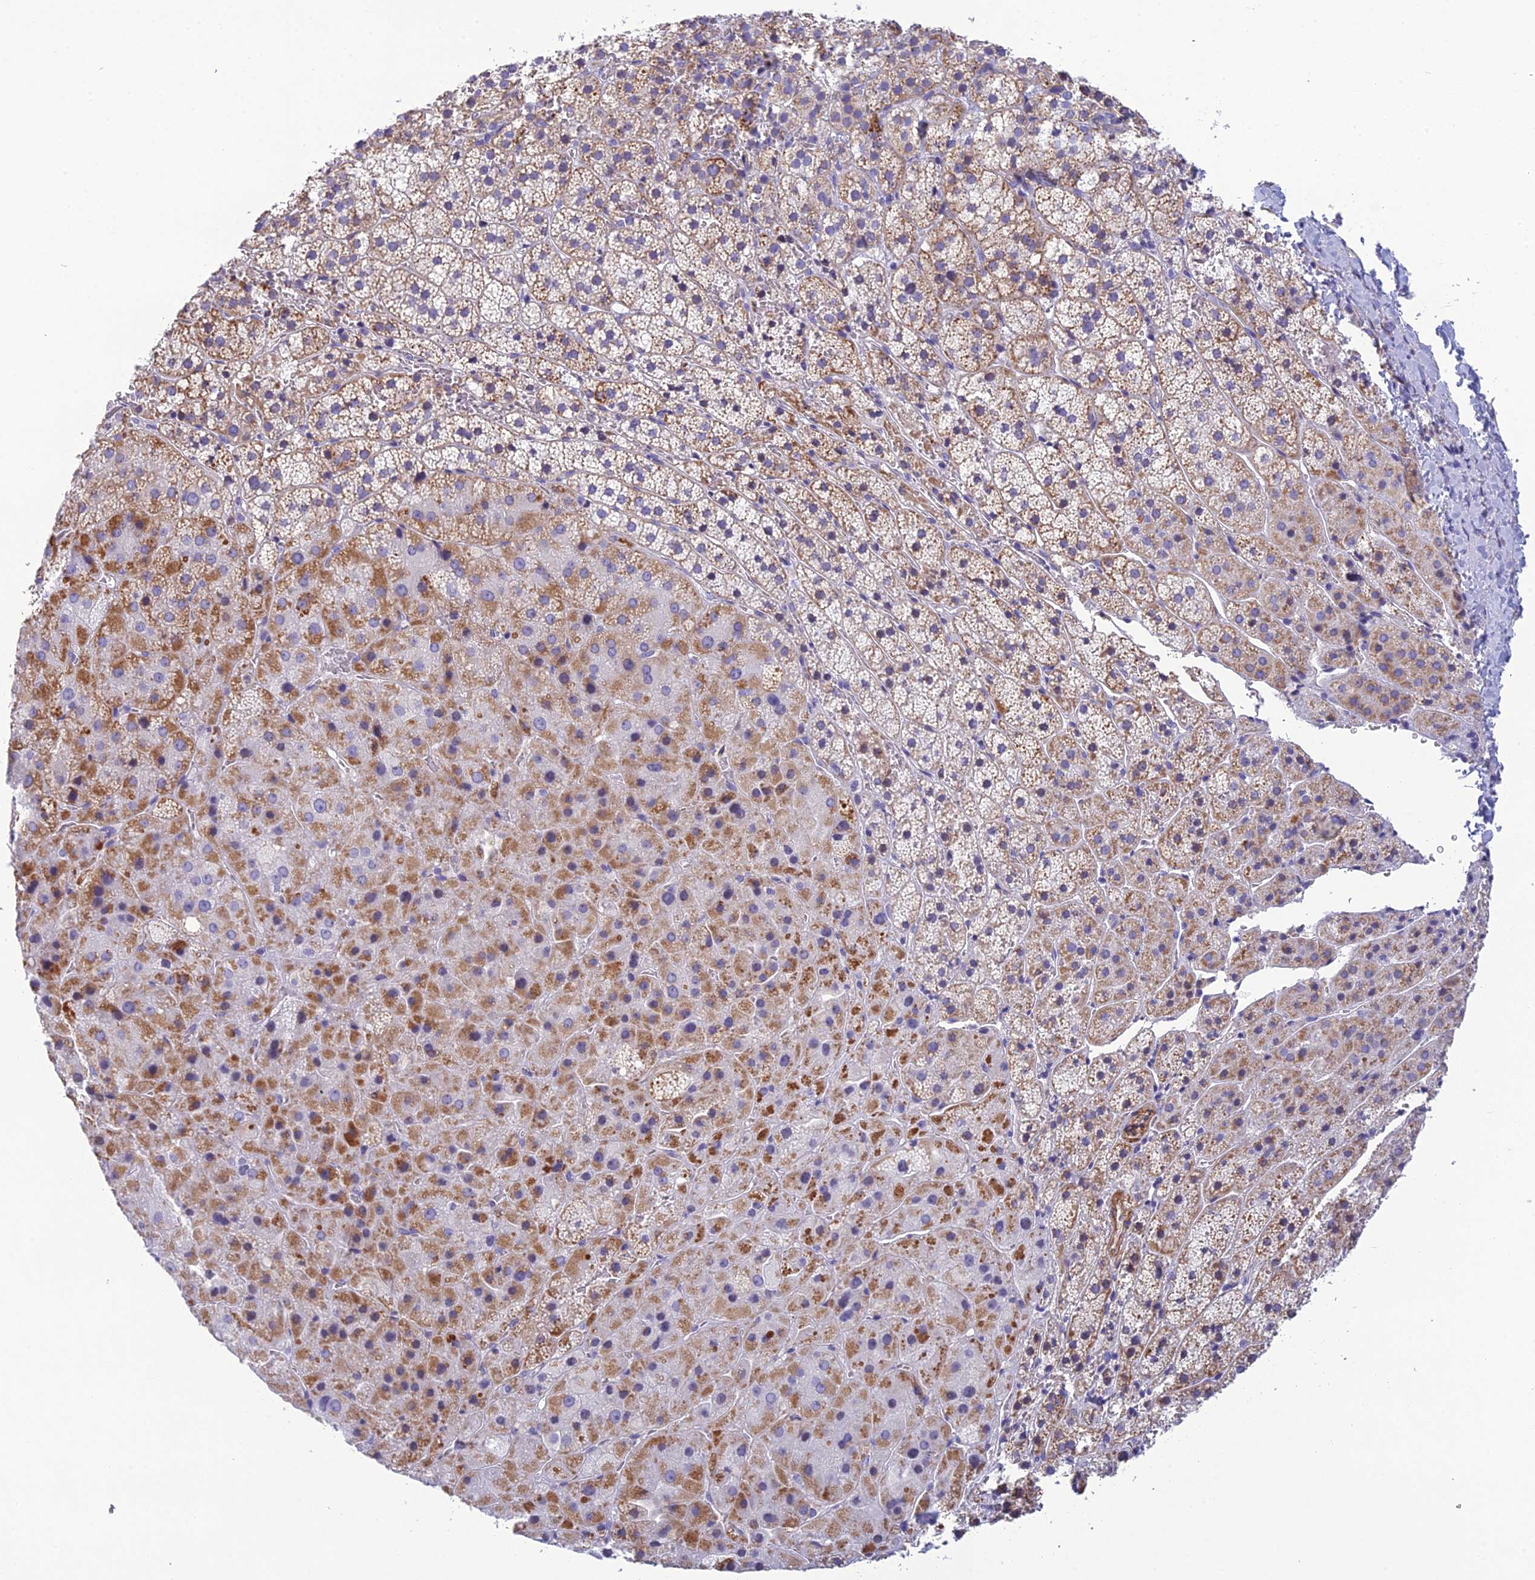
{"staining": {"intensity": "moderate", "quantity": "25%-75%", "location": "cytoplasmic/membranous"}, "tissue": "adrenal gland", "cell_type": "Glandular cells", "image_type": "normal", "snomed": [{"axis": "morphology", "description": "Normal tissue, NOS"}, {"axis": "topography", "description": "Adrenal gland"}], "caption": "Immunohistochemistry staining of normal adrenal gland, which shows medium levels of moderate cytoplasmic/membranous positivity in about 25%-75% of glandular cells indicating moderate cytoplasmic/membranous protein expression. The staining was performed using DAB (brown) for protein detection and nuclei were counterstained in hematoxylin (blue).", "gene": "POMGNT1", "patient": {"sex": "female", "age": 44}}